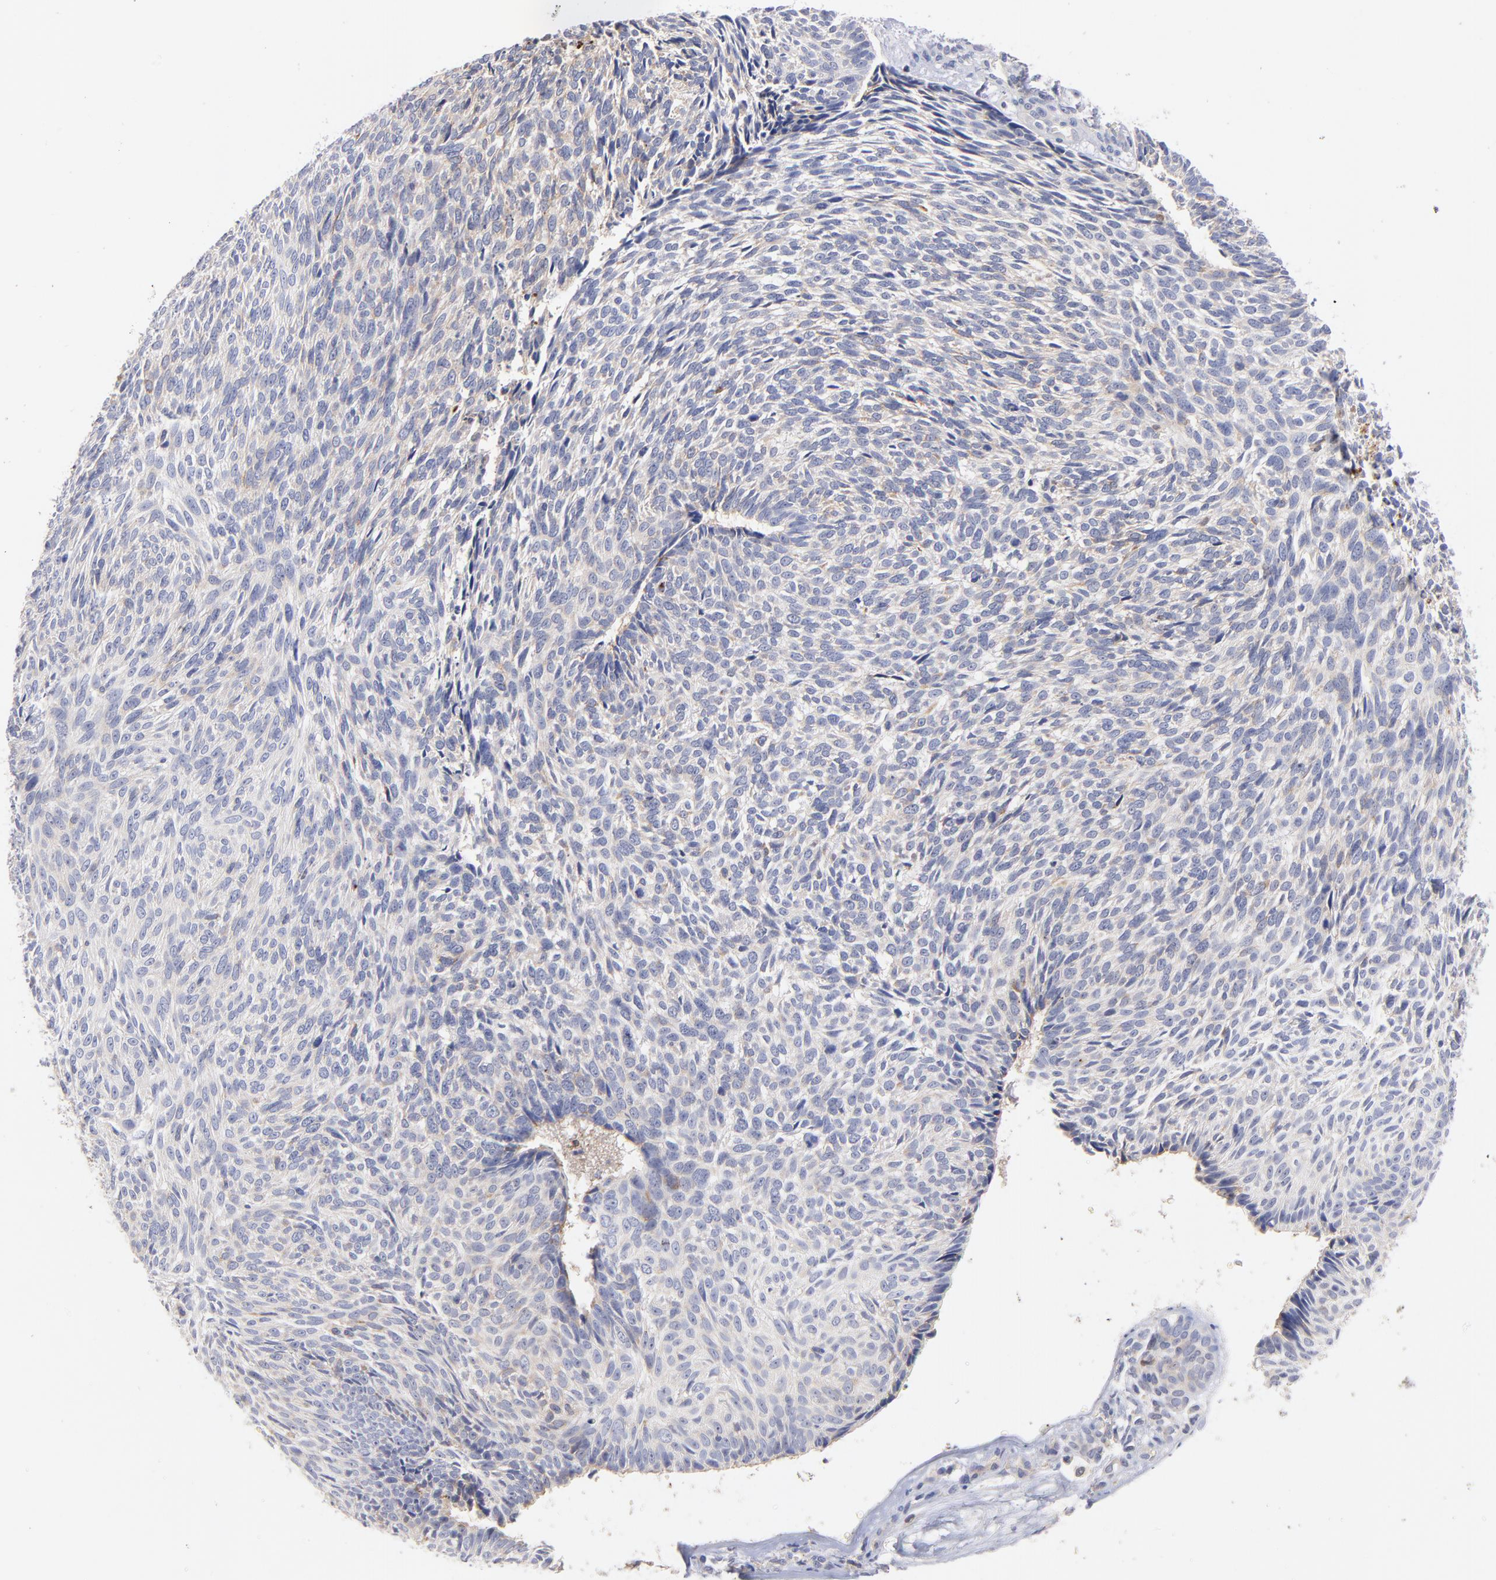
{"staining": {"intensity": "weak", "quantity": "<25%", "location": "cytoplasmic/membranous"}, "tissue": "skin cancer", "cell_type": "Tumor cells", "image_type": "cancer", "snomed": [{"axis": "morphology", "description": "Basal cell carcinoma"}, {"axis": "topography", "description": "Skin"}], "caption": "DAB (3,3'-diaminobenzidine) immunohistochemical staining of skin cancer demonstrates no significant staining in tumor cells.", "gene": "KREMEN2", "patient": {"sex": "male", "age": 72}}